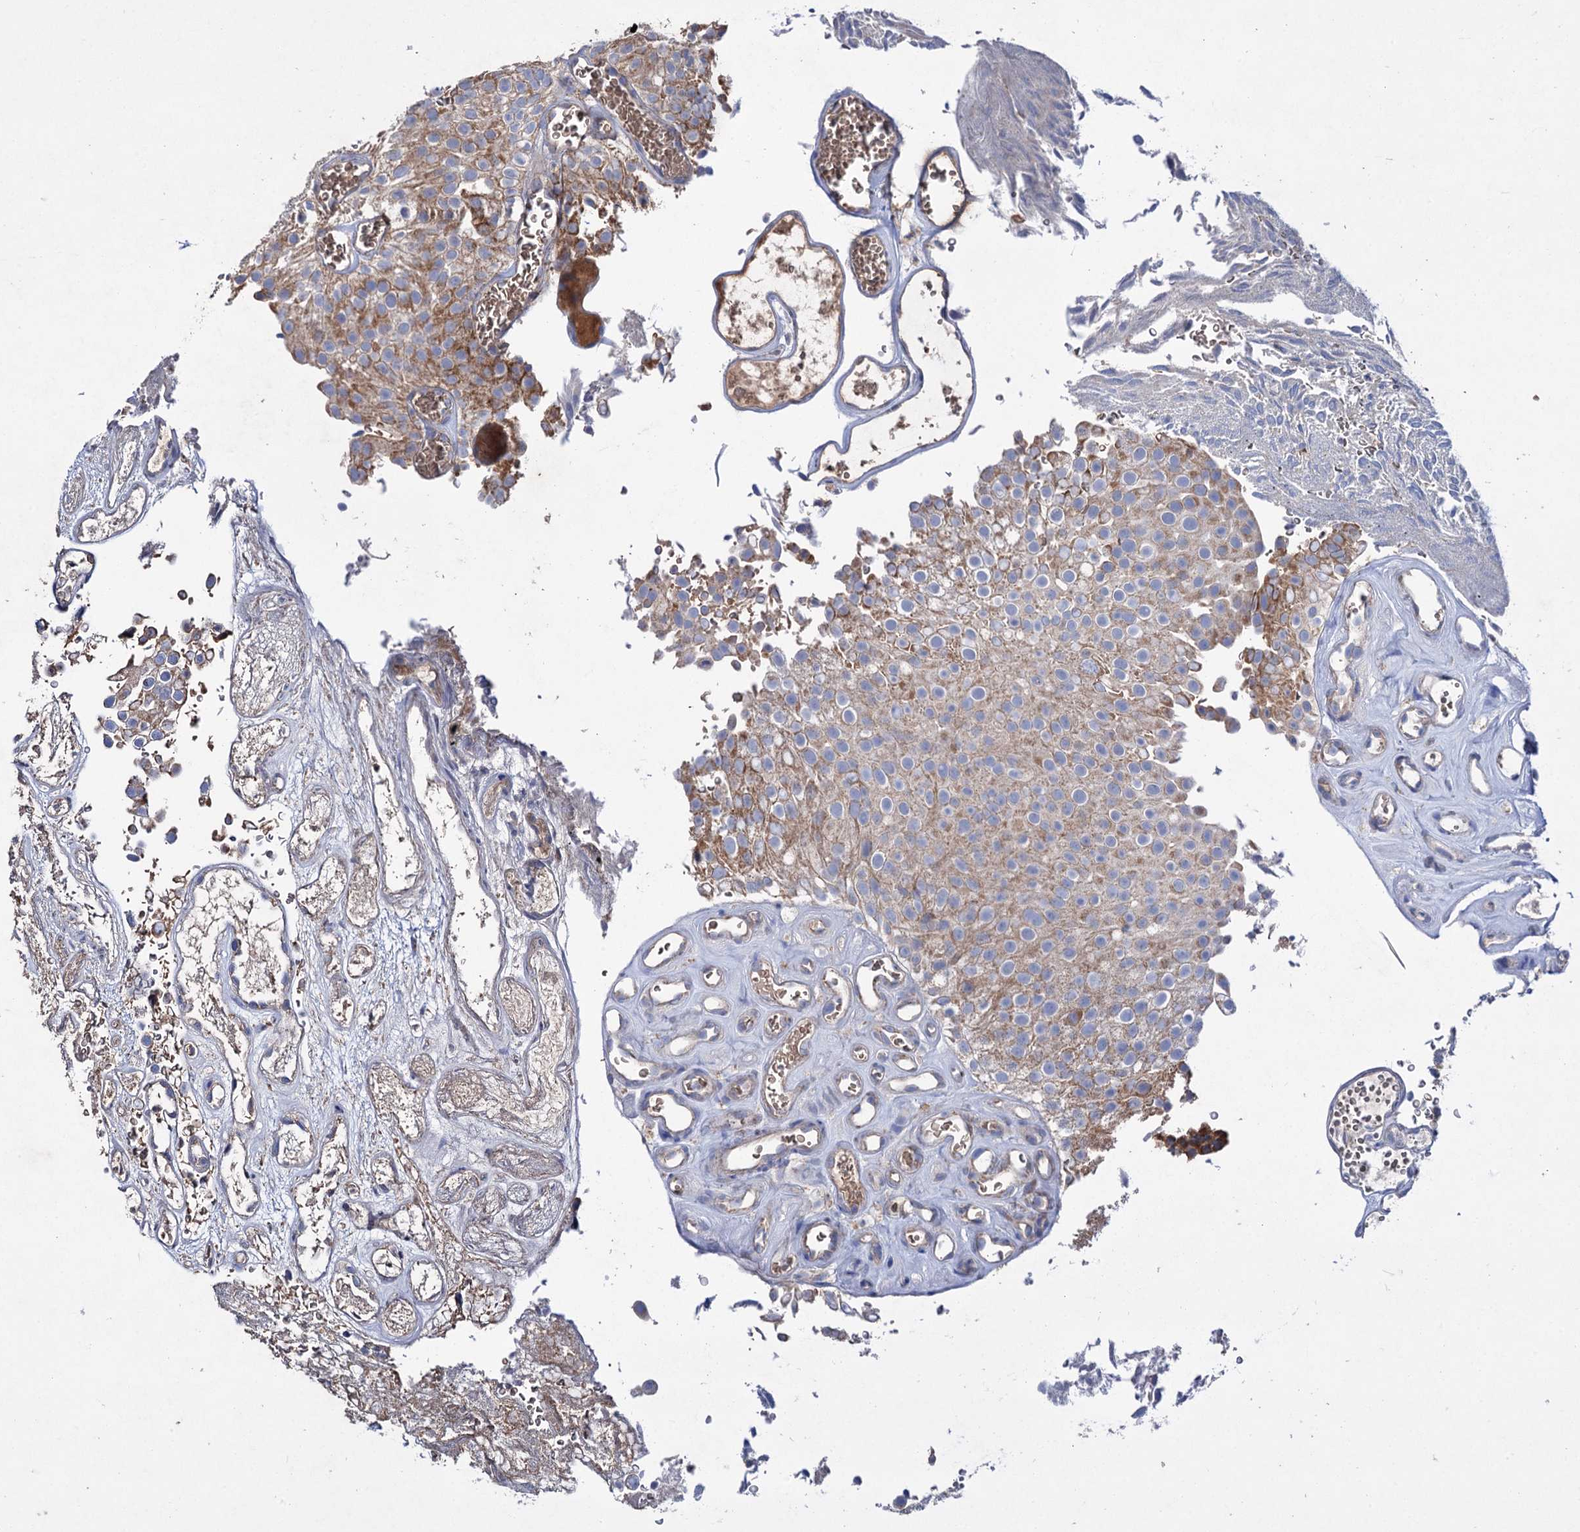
{"staining": {"intensity": "moderate", "quantity": "<25%", "location": "cytoplasmic/membranous"}, "tissue": "urothelial cancer", "cell_type": "Tumor cells", "image_type": "cancer", "snomed": [{"axis": "morphology", "description": "Urothelial carcinoma, Low grade"}, {"axis": "topography", "description": "Urinary bladder"}], "caption": "The photomicrograph reveals a brown stain indicating the presence of a protein in the cytoplasmic/membranous of tumor cells in urothelial carcinoma (low-grade). (Stains: DAB in brown, nuclei in blue, Microscopy: brightfield microscopy at high magnification).", "gene": "CLPB", "patient": {"sex": "male", "age": 78}}